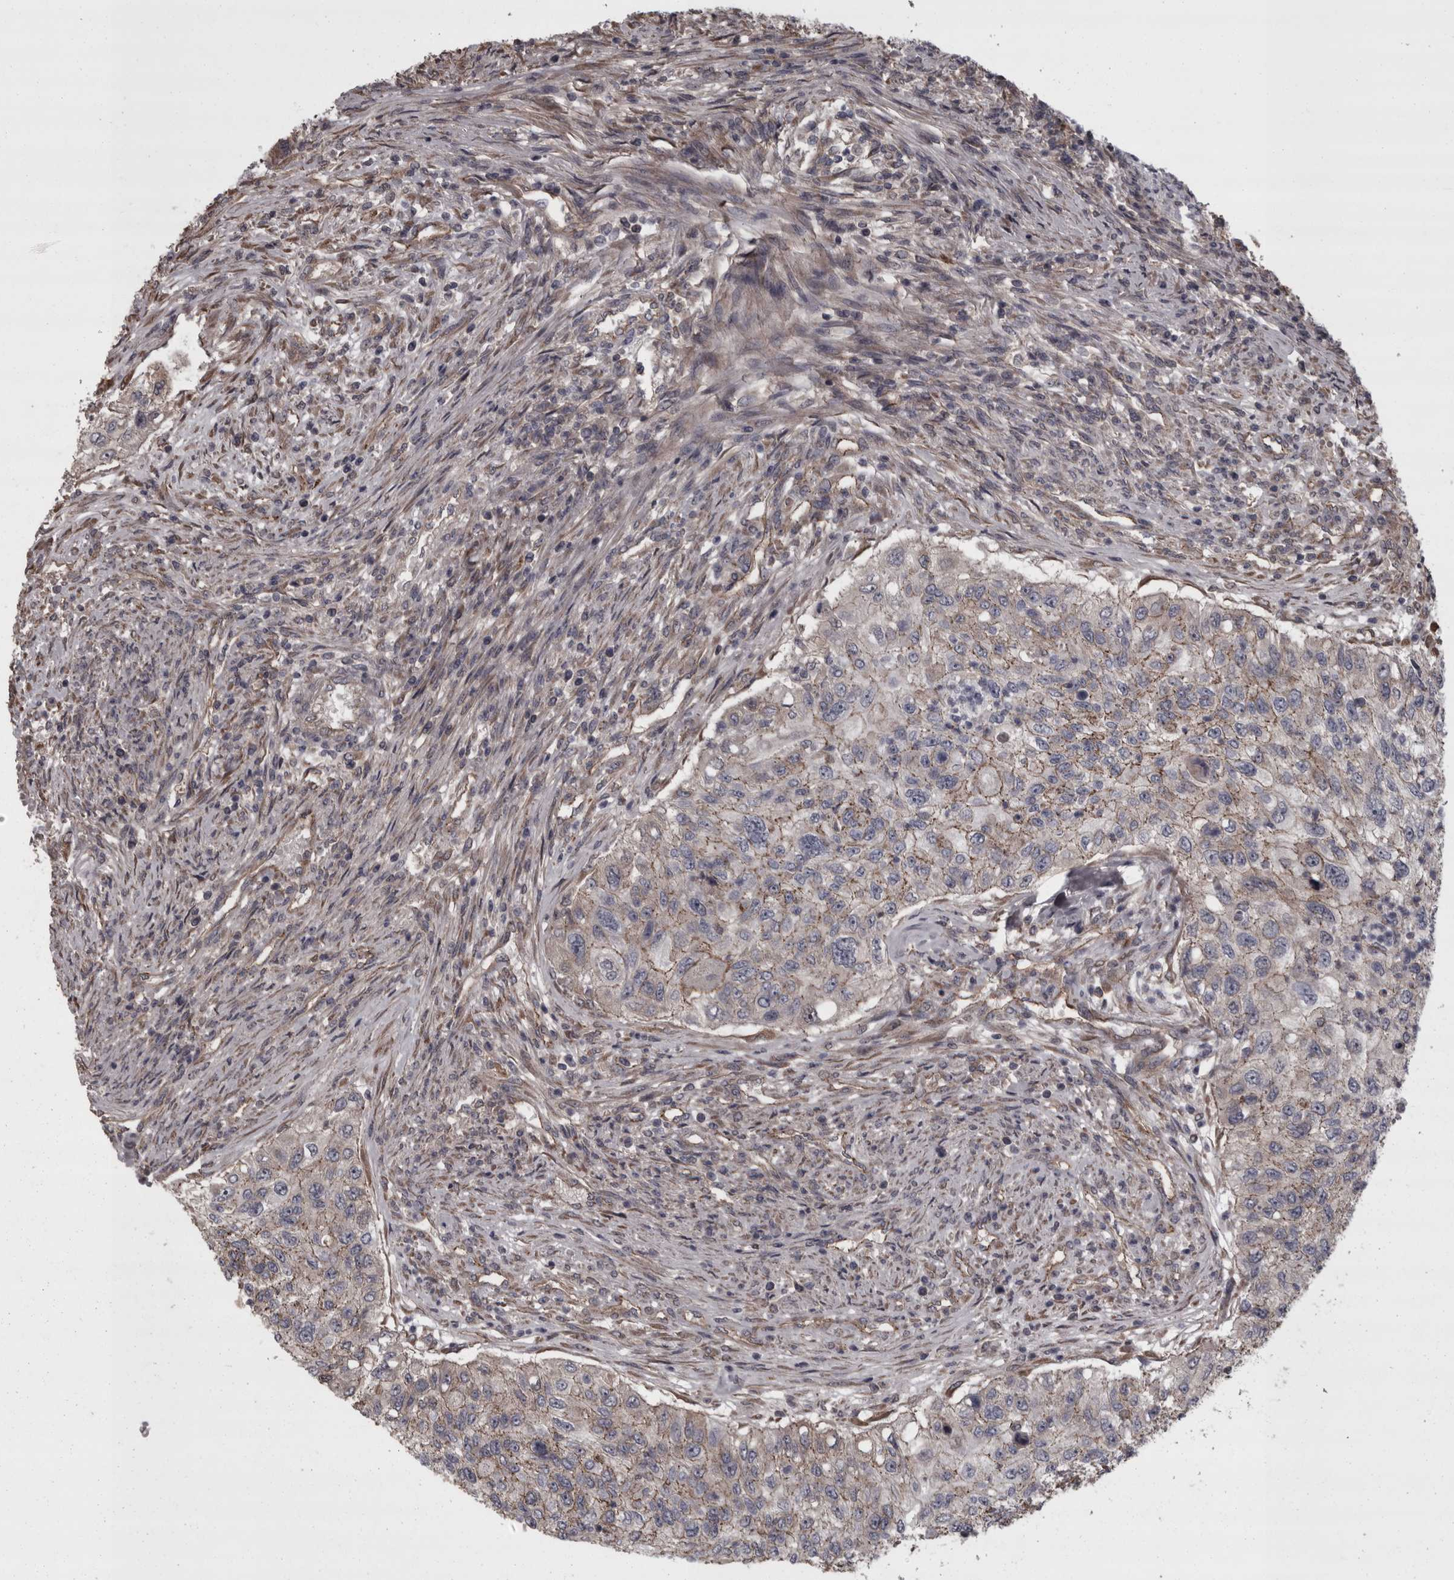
{"staining": {"intensity": "weak", "quantity": "25%-75%", "location": "cytoplasmic/membranous"}, "tissue": "urothelial cancer", "cell_type": "Tumor cells", "image_type": "cancer", "snomed": [{"axis": "morphology", "description": "Urothelial carcinoma, High grade"}, {"axis": "topography", "description": "Urinary bladder"}], "caption": "Protein analysis of urothelial cancer tissue shows weak cytoplasmic/membranous expression in about 25%-75% of tumor cells. (Stains: DAB in brown, nuclei in blue, Microscopy: brightfield microscopy at high magnification).", "gene": "PCDH17", "patient": {"sex": "female", "age": 60}}